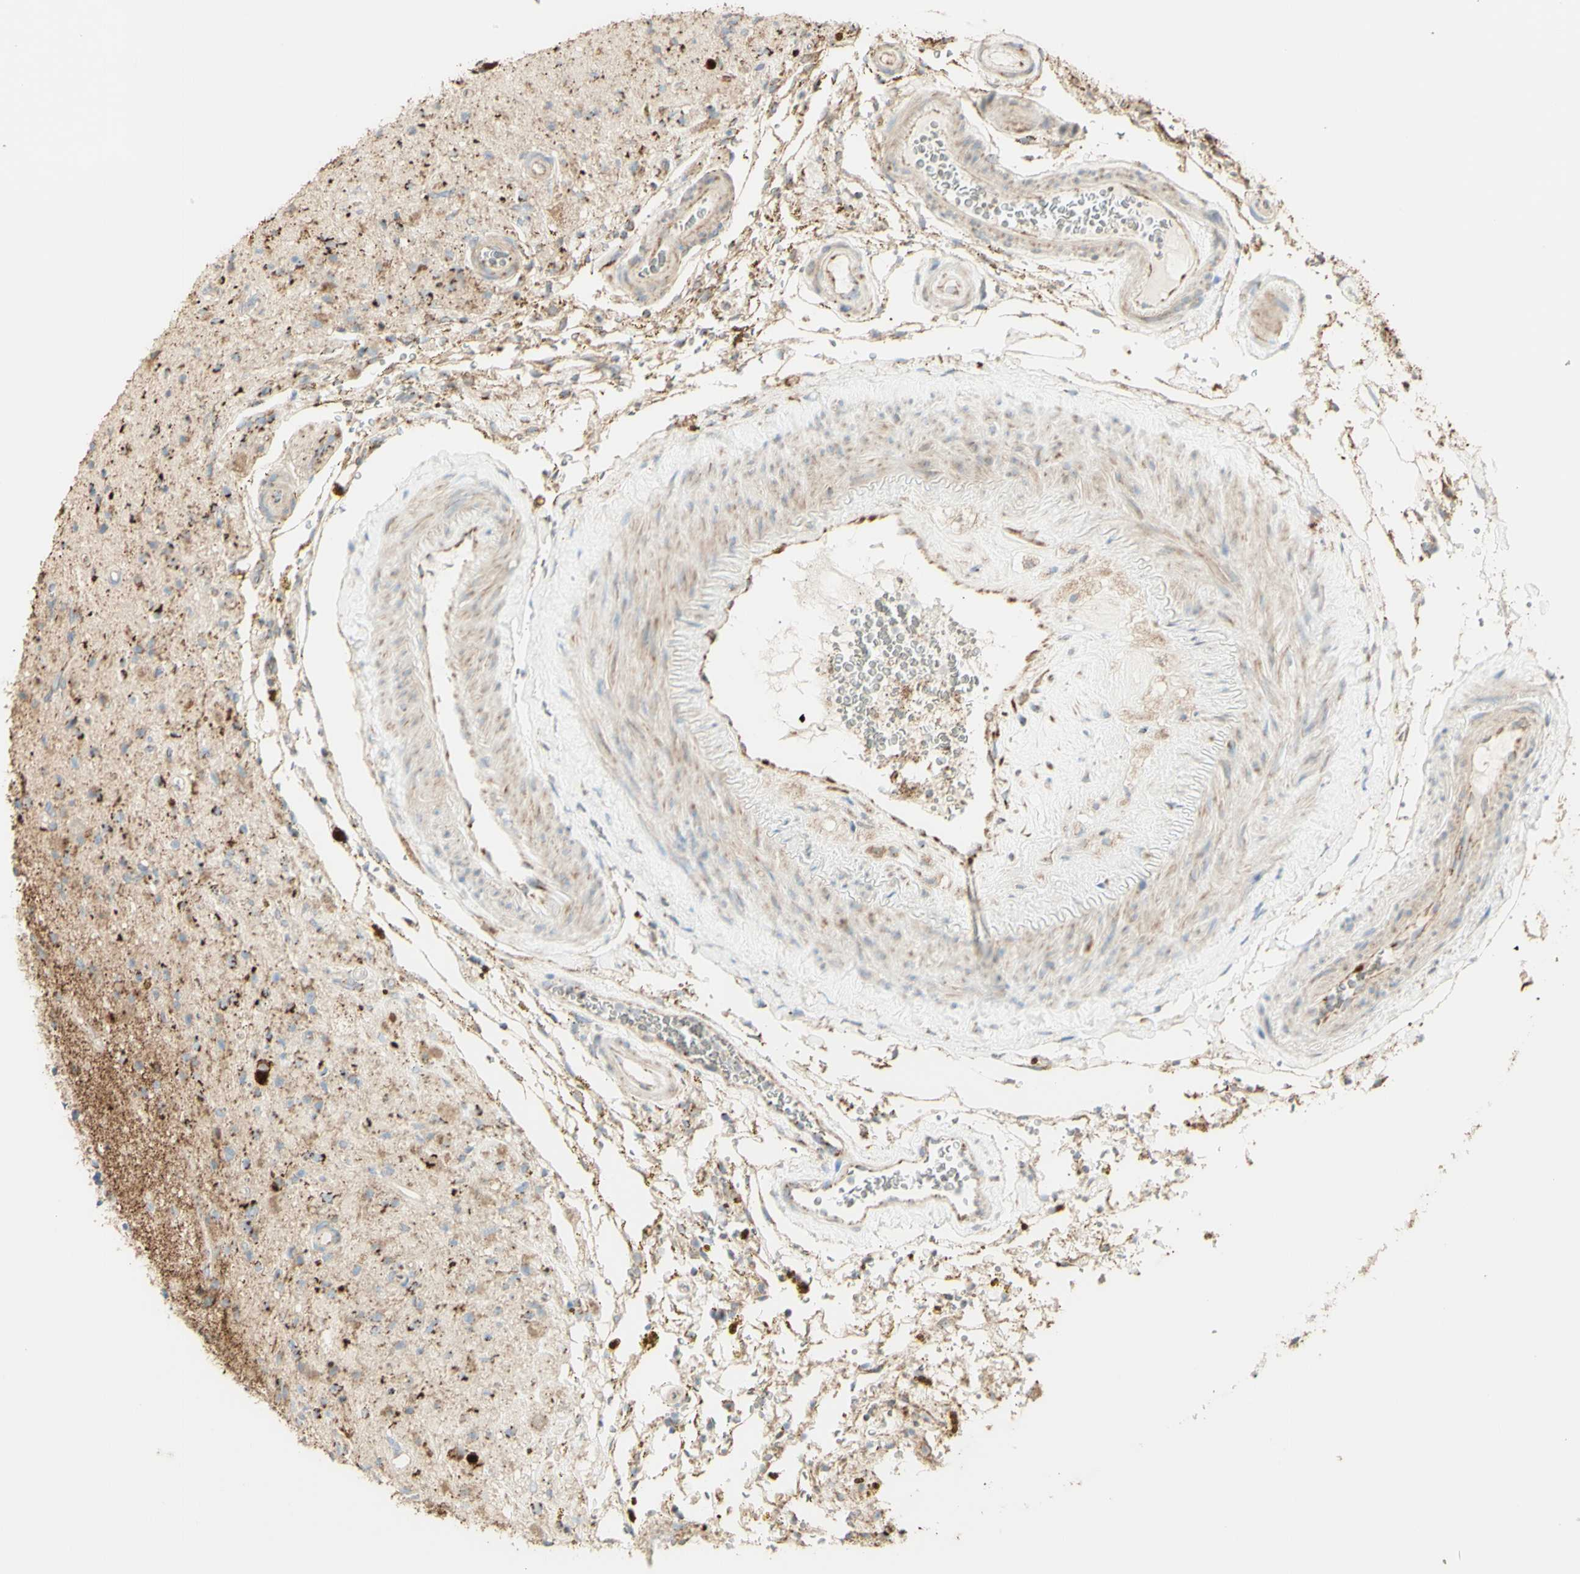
{"staining": {"intensity": "weak", "quantity": "25%-75%", "location": "cytoplasmic/membranous"}, "tissue": "glioma", "cell_type": "Tumor cells", "image_type": "cancer", "snomed": [{"axis": "morphology", "description": "Glioma, malignant, High grade"}, {"axis": "topography", "description": "Brain"}], "caption": "IHC staining of glioma, which demonstrates low levels of weak cytoplasmic/membranous positivity in approximately 25%-75% of tumor cells indicating weak cytoplasmic/membranous protein positivity. The staining was performed using DAB (brown) for protein detection and nuclei were counterstained in hematoxylin (blue).", "gene": "LETM1", "patient": {"sex": "male", "age": 33}}